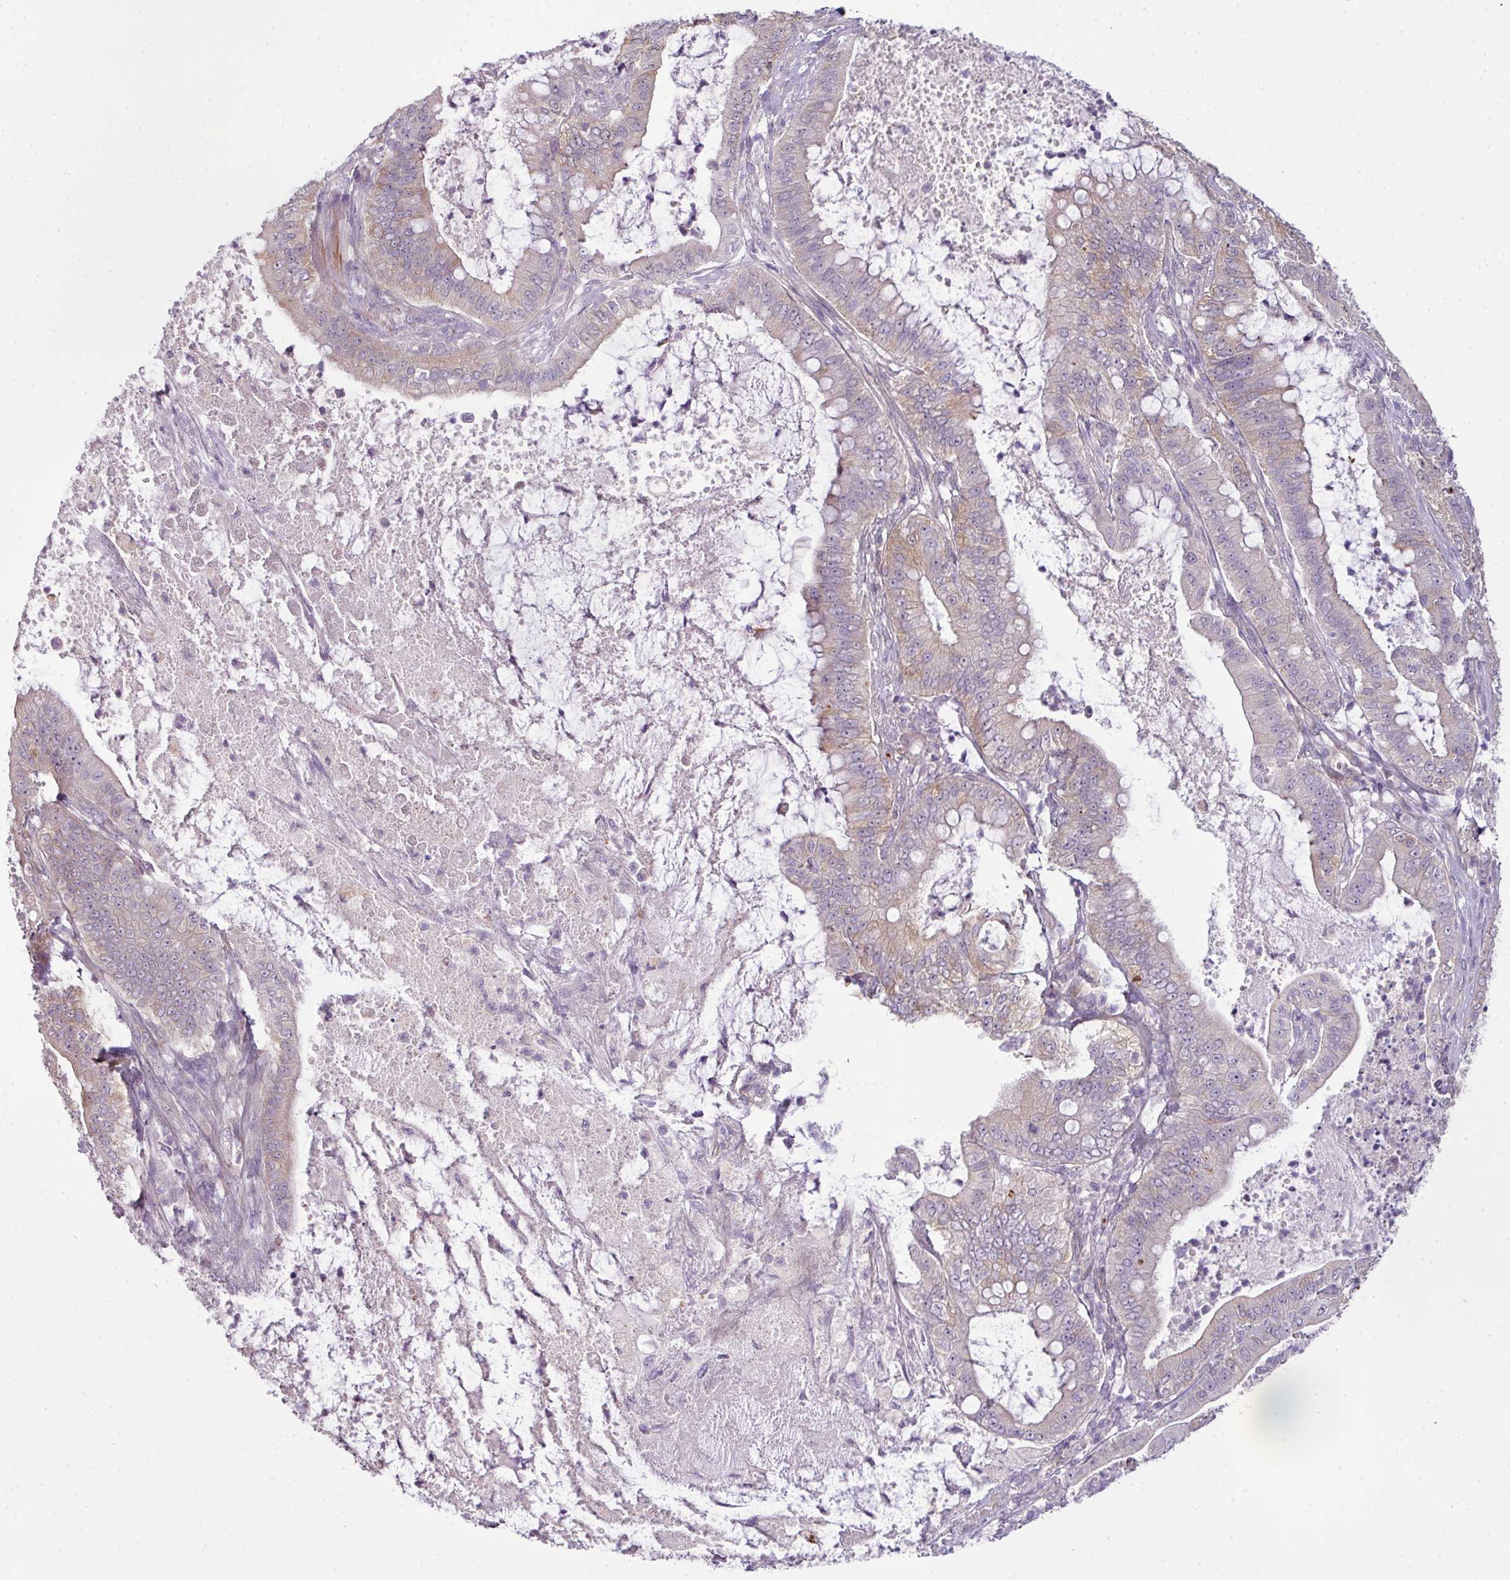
{"staining": {"intensity": "weak", "quantity": "25%-75%", "location": "cytoplasmic/membranous"}, "tissue": "pancreatic cancer", "cell_type": "Tumor cells", "image_type": "cancer", "snomed": [{"axis": "morphology", "description": "Adenocarcinoma, NOS"}, {"axis": "topography", "description": "Pancreas"}], "caption": "Adenocarcinoma (pancreatic) stained with IHC shows weak cytoplasmic/membranous positivity in approximately 25%-75% of tumor cells. Using DAB (3,3'-diaminobenzidine) (brown) and hematoxylin (blue) stains, captured at high magnification using brightfield microscopy.", "gene": "DERPC", "patient": {"sex": "male", "age": 71}}